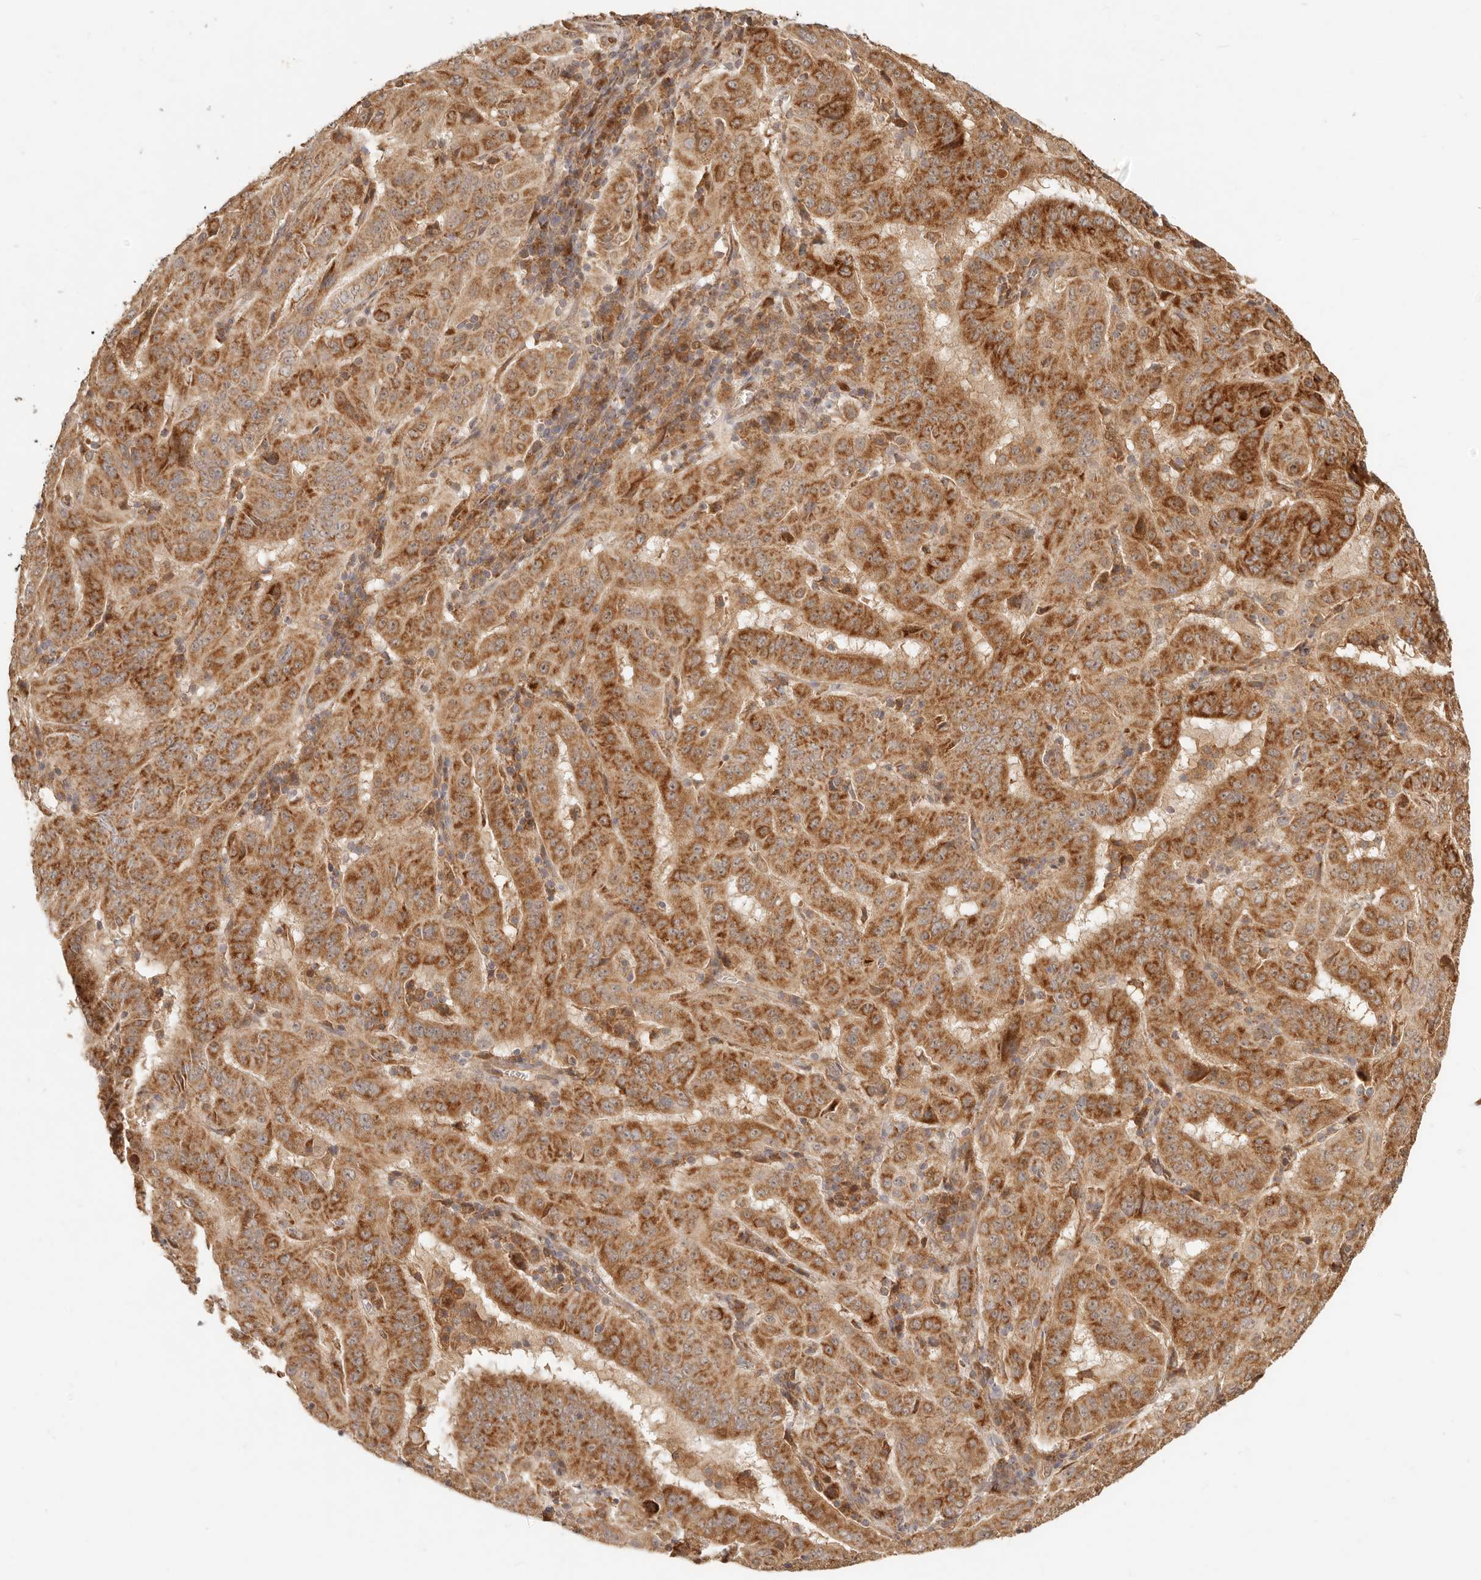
{"staining": {"intensity": "strong", "quantity": ">75%", "location": "cytoplasmic/membranous"}, "tissue": "pancreatic cancer", "cell_type": "Tumor cells", "image_type": "cancer", "snomed": [{"axis": "morphology", "description": "Adenocarcinoma, NOS"}, {"axis": "topography", "description": "Pancreas"}], "caption": "Strong cytoplasmic/membranous staining is seen in about >75% of tumor cells in pancreatic cancer (adenocarcinoma). The protein is shown in brown color, while the nuclei are stained blue.", "gene": "TIMM17A", "patient": {"sex": "male", "age": 63}}